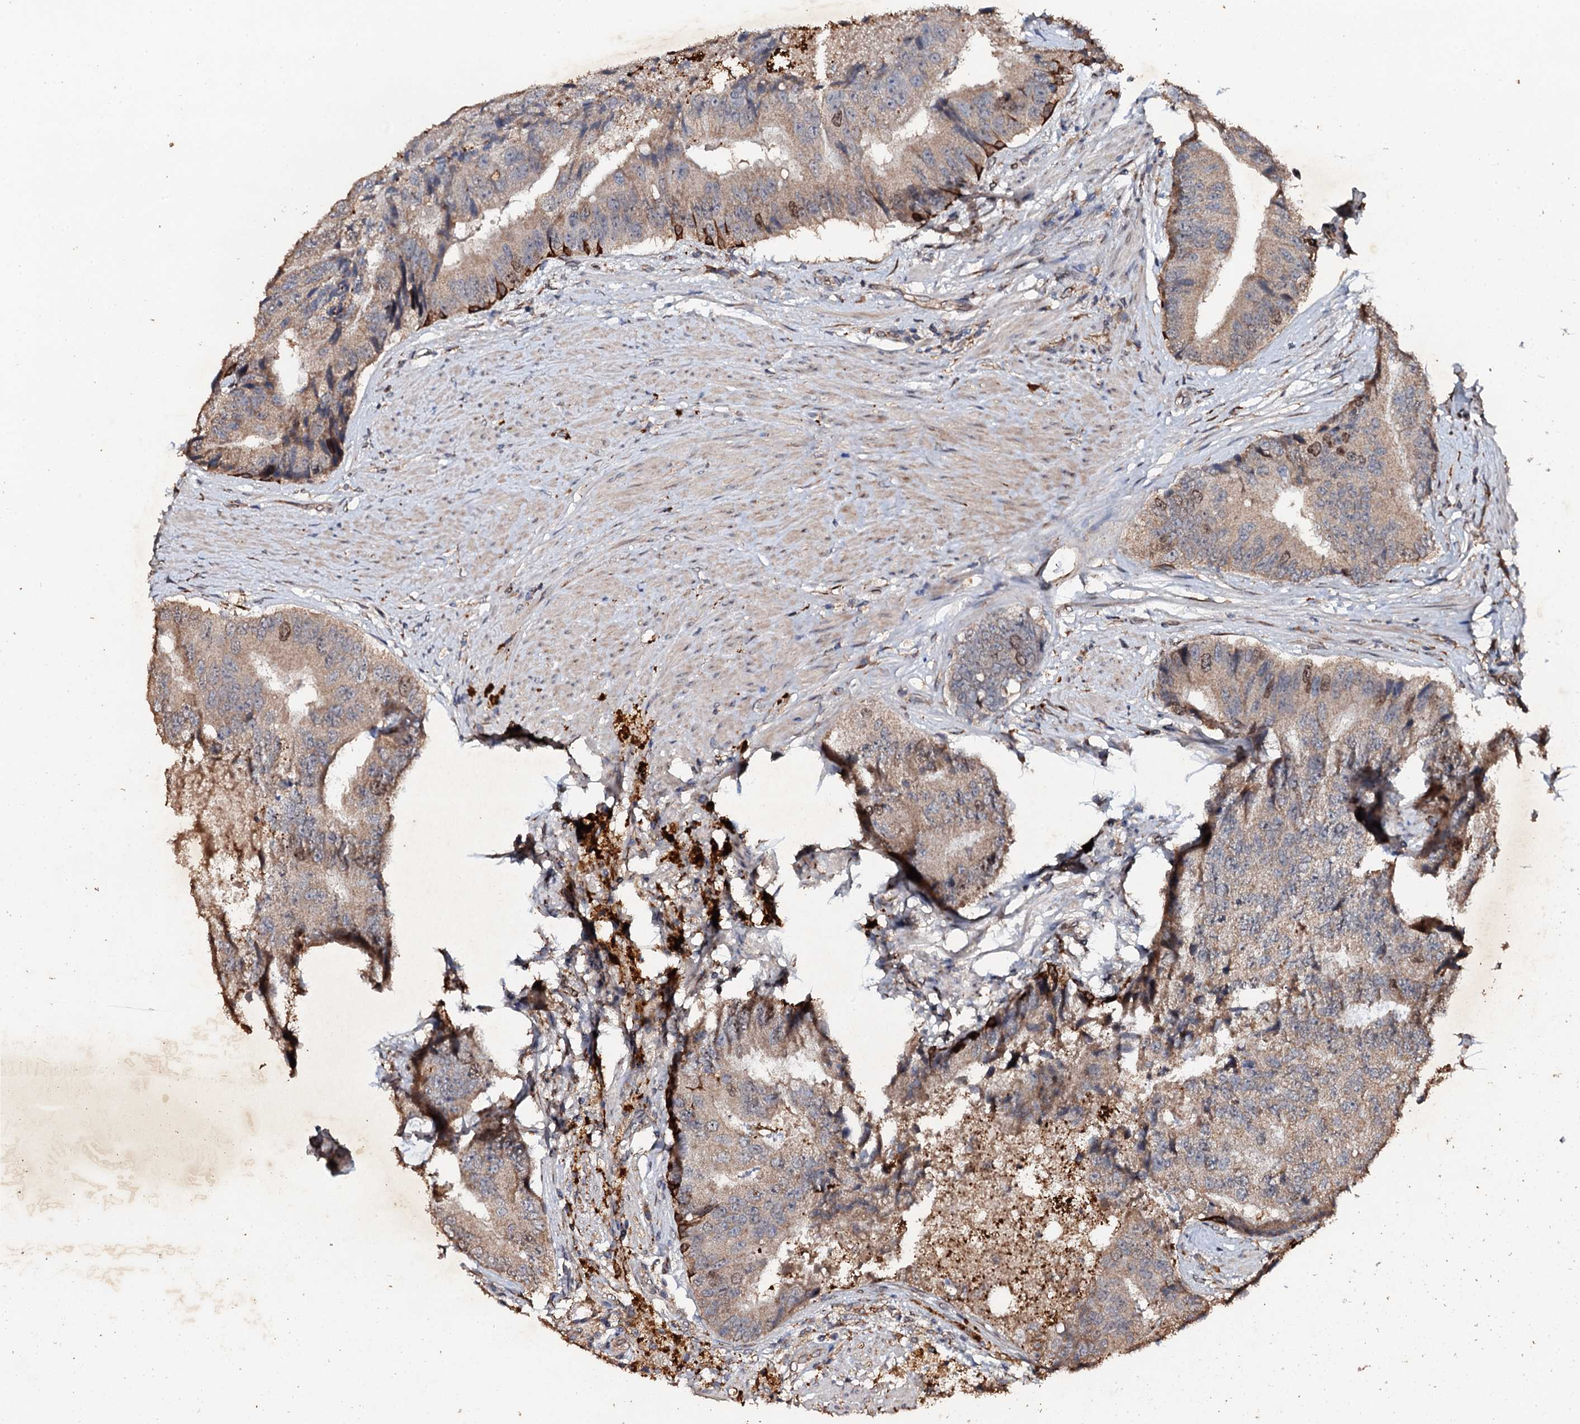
{"staining": {"intensity": "weak", "quantity": ">75%", "location": "cytoplasmic/membranous,nuclear"}, "tissue": "prostate cancer", "cell_type": "Tumor cells", "image_type": "cancer", "snomed": [{"axis": "morphology", "description": "Adenocarcinoma, High grade"}, {"axis": "topography", "description": "Prostate"}], "caption": "The photomicrograph reveals a brown stain indicating the presence of a protein in the cytoplasmic/membranous and nuclear of tumor cells in prostate high-grade adenocarcinoma.", "gene": "ADAMTS10", "patient": {"sex": "male", "age": 70}}